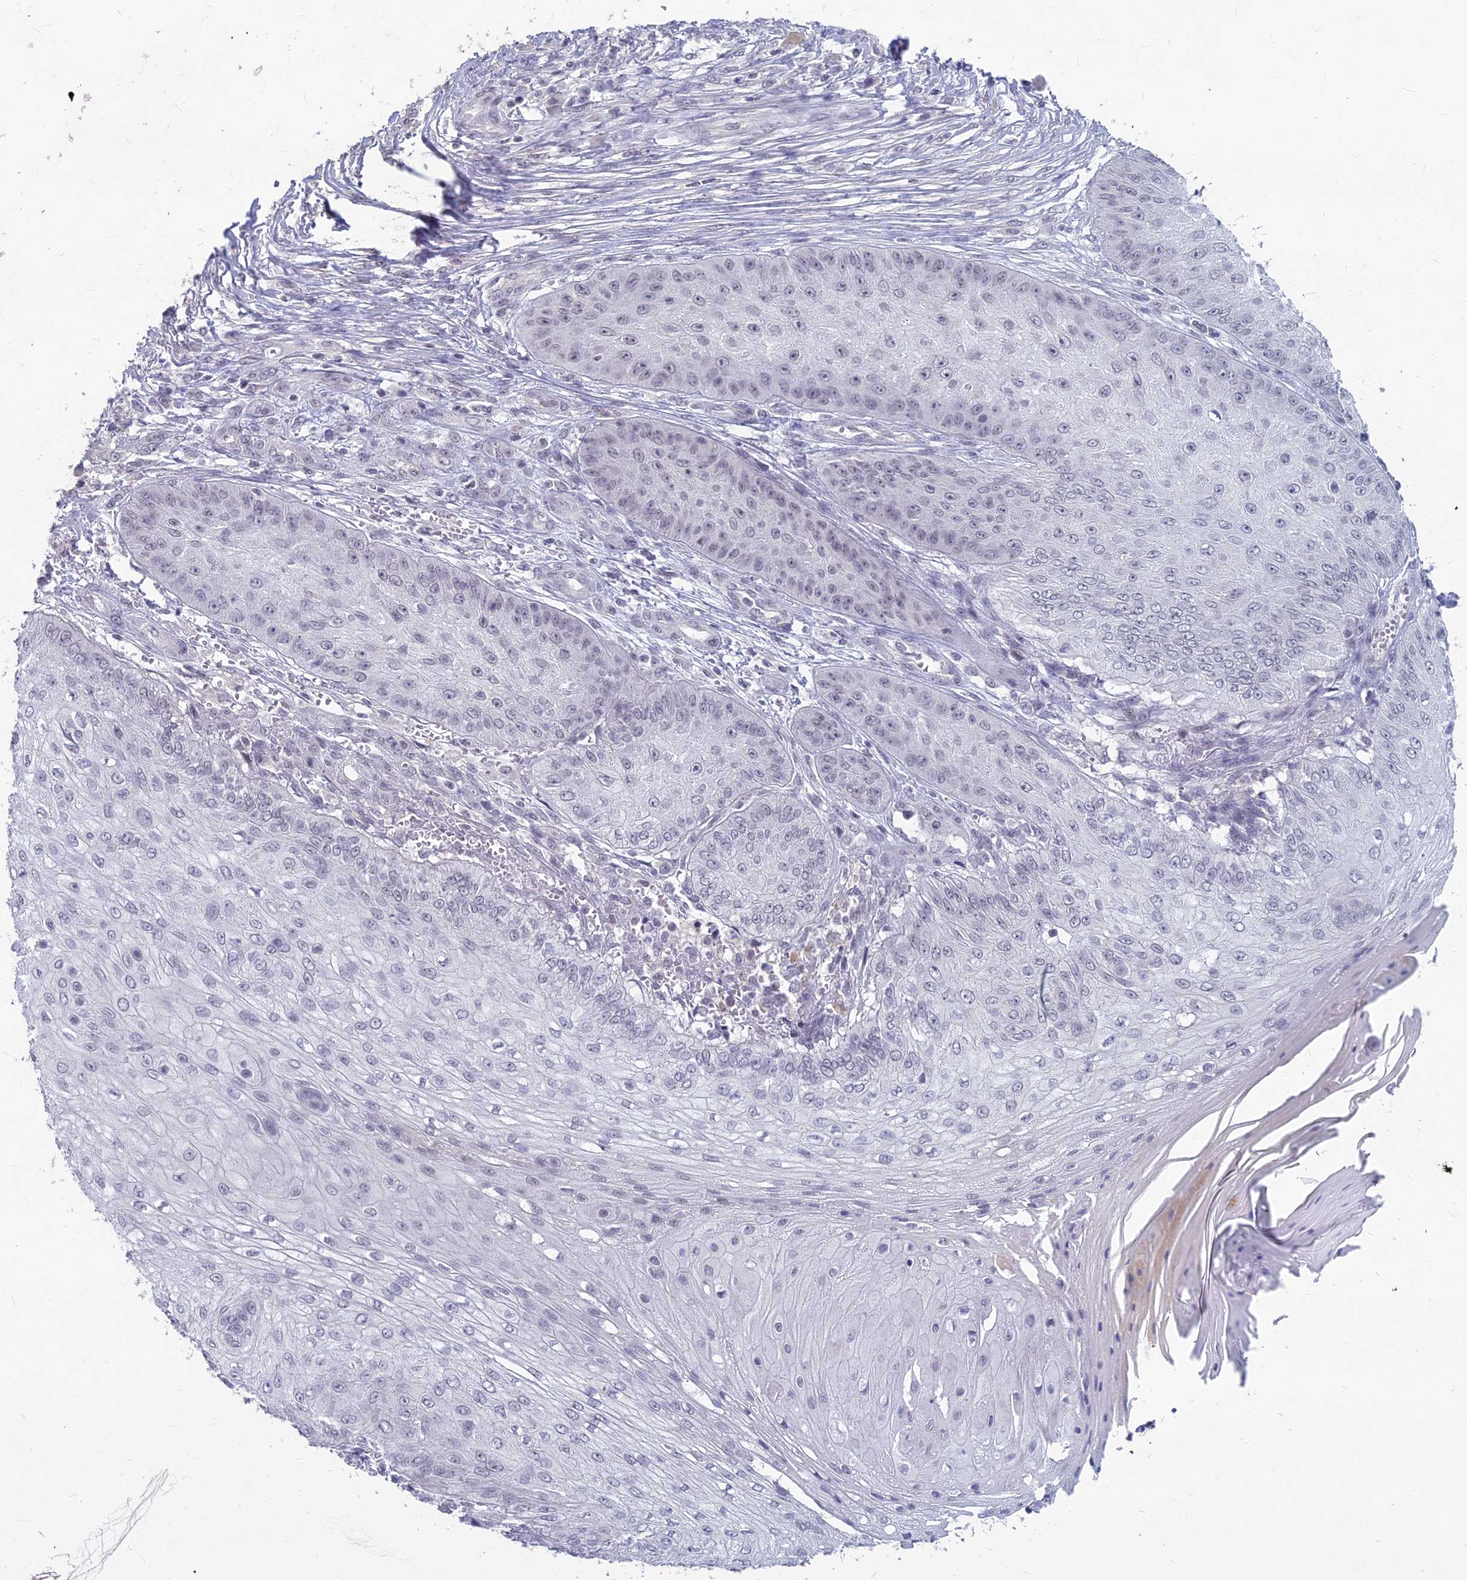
{"staining": {"intensity": "negative", "quantity": "none", "location": "none"}, "tissue": "skin cancer", "cell_type": "Tumor cells", "image_type": "cancer", "snomed": [{"axis": "morphology", "description": "Squamous cell carcinoma, NOS"}, {"axis": "topography", "description": "Skin"}], "caption": "IHC micrograph of squamous cell carcinoma (skin) stained for a protein (brown), which exhibits no staining in tumor cells.", "gene": "KAT7", "patient": {"sex": "male", "age": 70}}